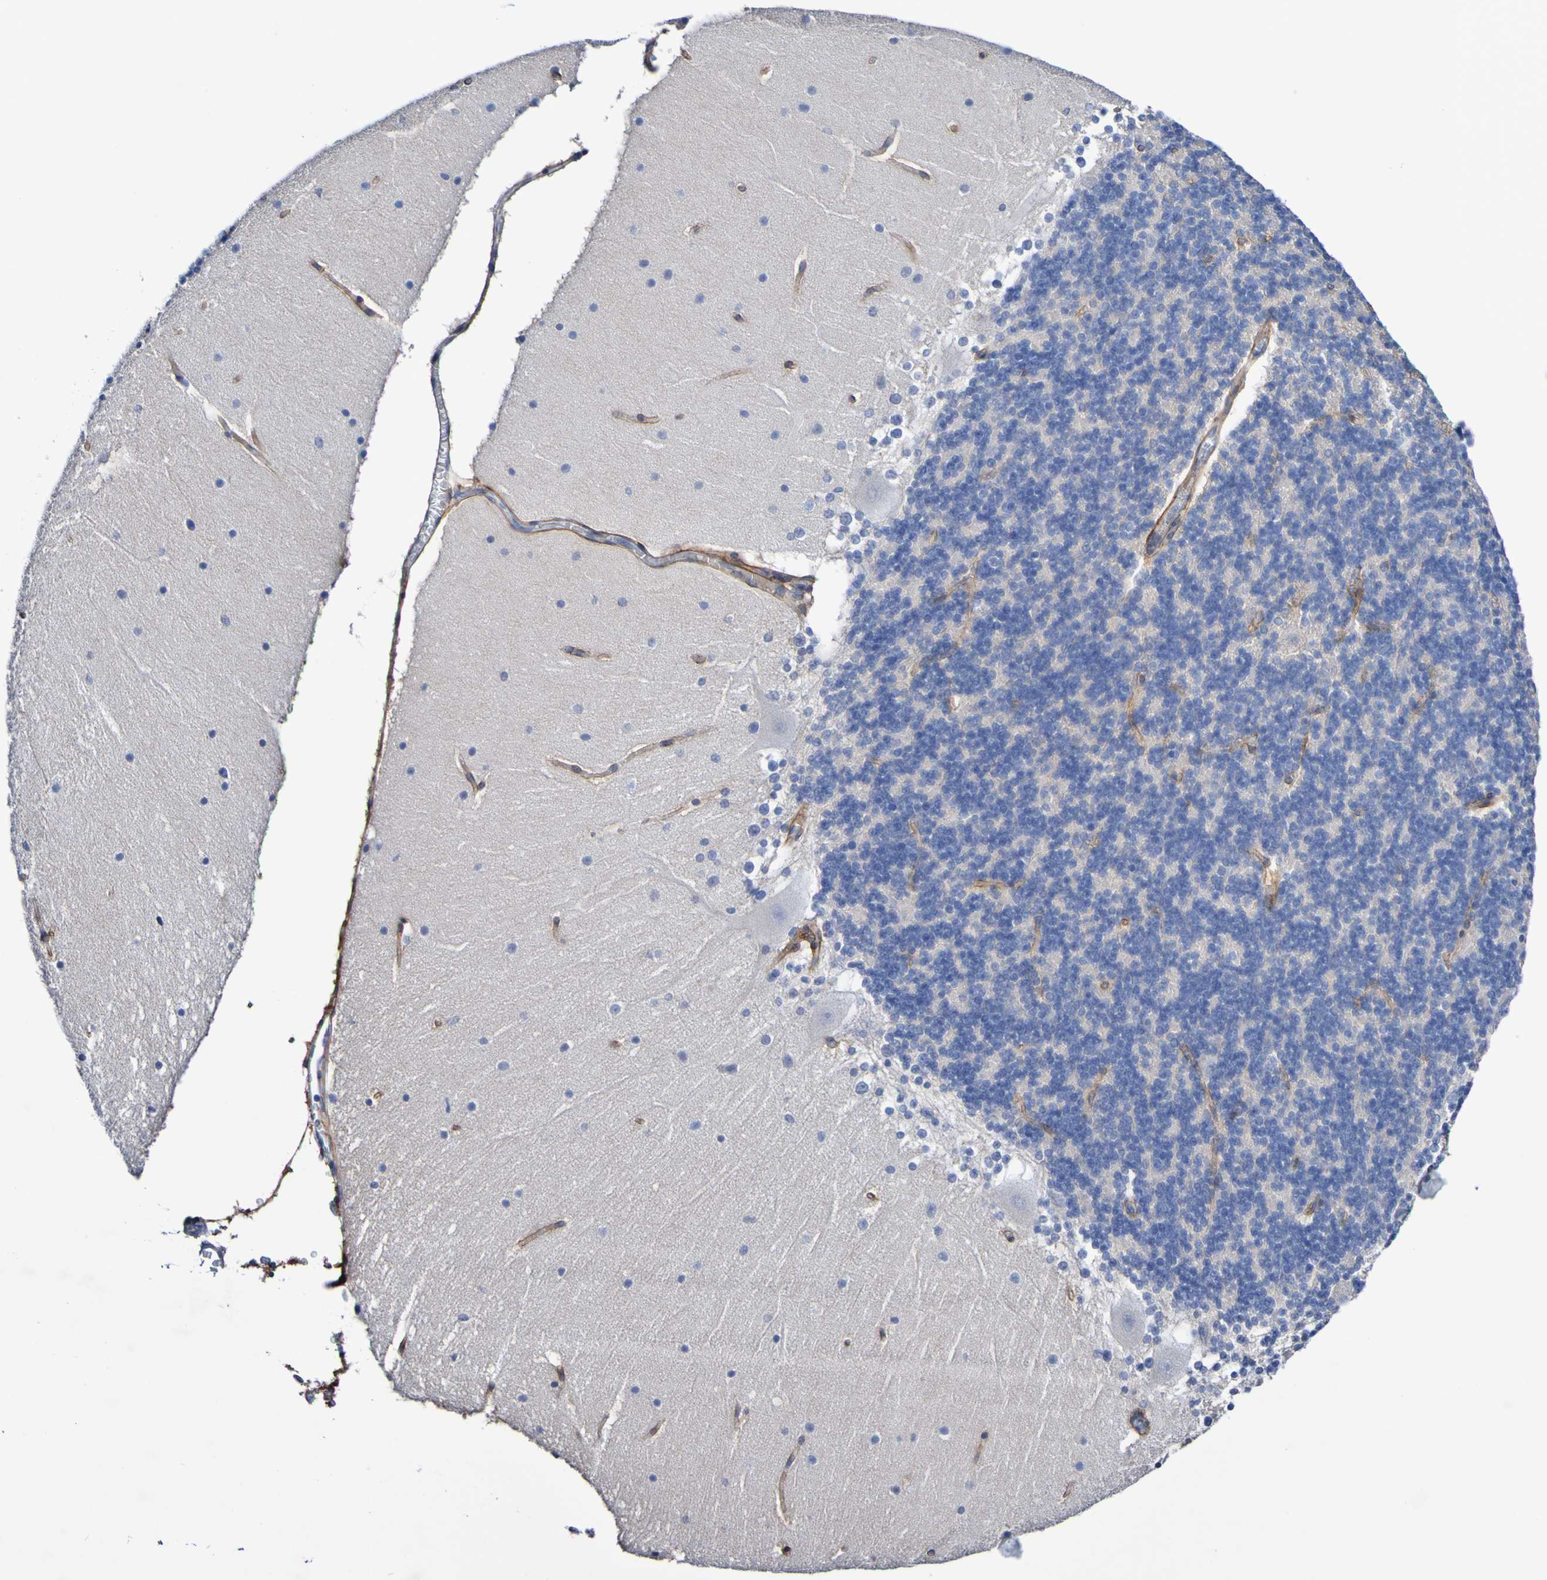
{"staining": {"intensity": "negative", "quantity": "none", "location": "none"}, "tissue": "cerebellum", "cell_type": "Cells in granular layer", "image_type": "normal", "snomed": [{"axis": "morphology", "description": "Normal tissue, NOS"}, {"axis": "topography", "description": "Cerebellum"}], "caption": "Protein analysis of benign cerebellum exhibits no significant staining in cells in granular layer.", "gene": "SGCB", "patient": {"sex": "female", "age": 19}}